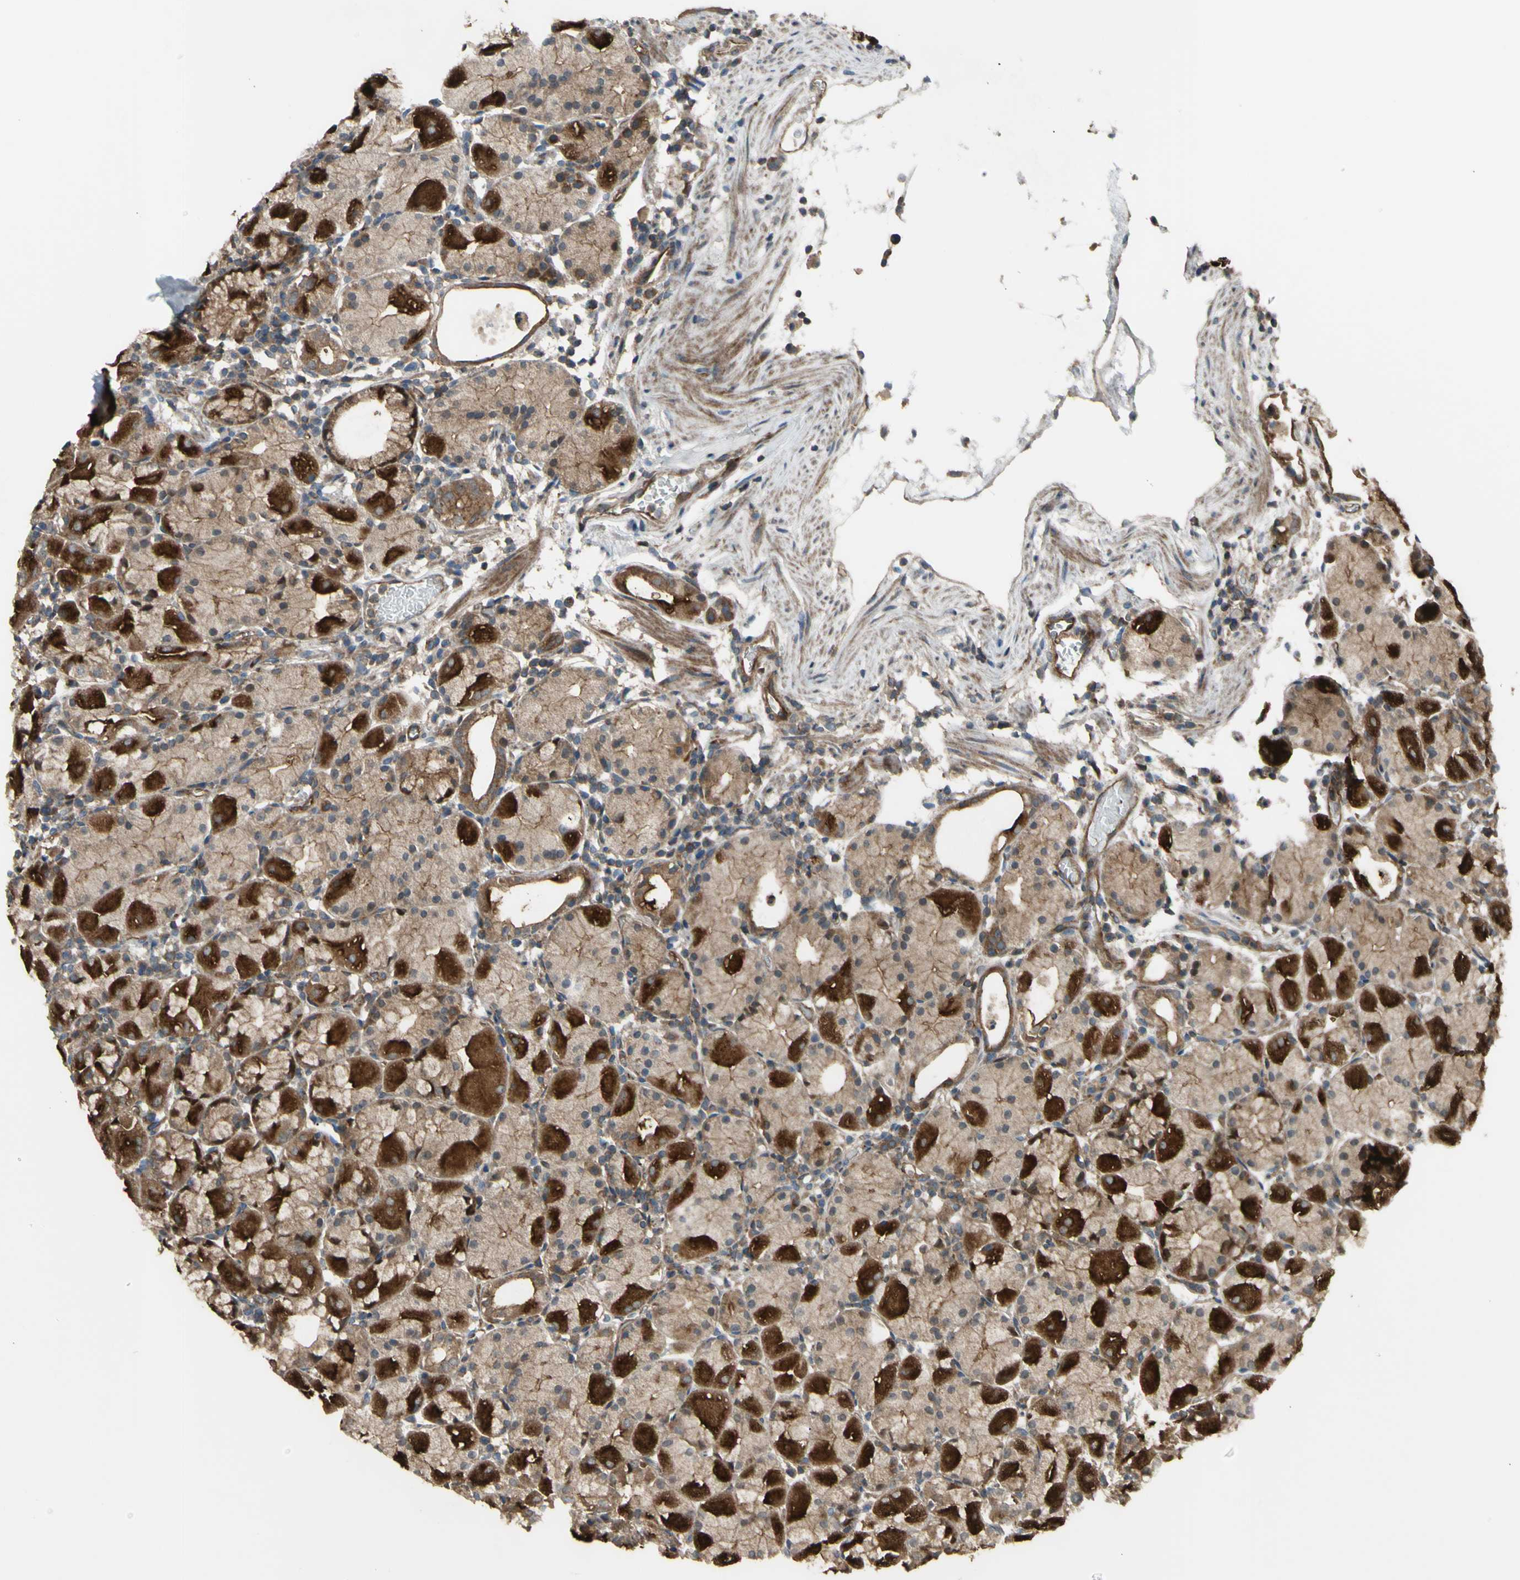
{"staining": {"intensity": "strong", "quantity": "<25%", "location": "cytoplasmic/membranous"}, "tissue": "stomach", "cell_type": "Glandular cells", "image_type": "normal", "snomed": [{"axis": "morphology", "description": "Normal tissue, NOS"}, {"axis": "topography", "description": "Stomach"}, {"axis": "topography", "description": "Stomach, lower"}], "caption": "IHC of benign stomach displays medium levels of strong cytoplasmic/membranous expression in approximately <25% of glandular cells.", "gene": "FLII", "patient": {"sex": "female", "age": 75}}